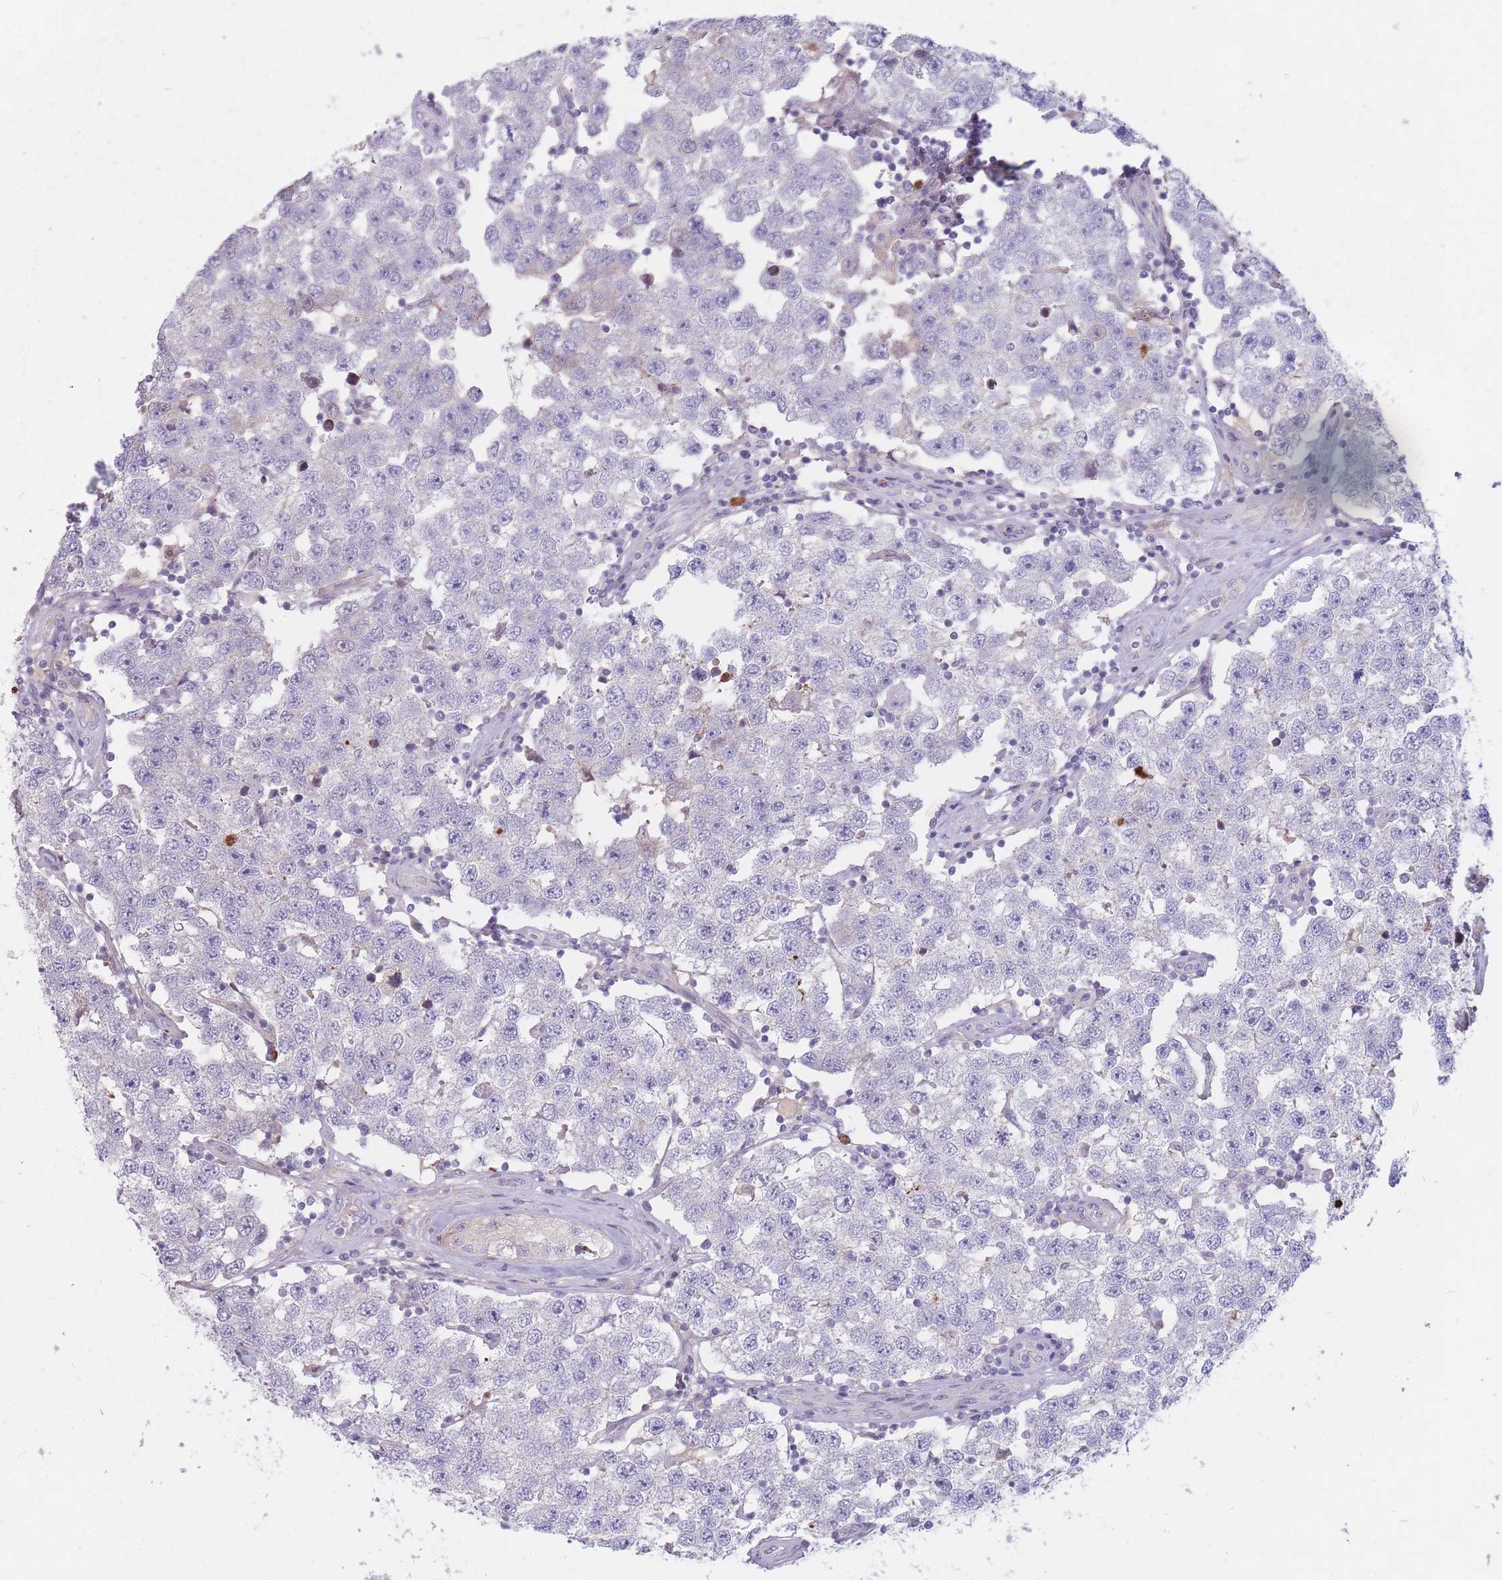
{"staining": {"intensity": "negative", "quantity": "none", "location": "none"}, "tissue": "testis cancer", "cell_type": "Tumor cells", "image_type": "cancer", "snomed": [{"axis": "morphology", "description": "Seminoma, NOS"}, {"axis": "topography", "description": "Testis"}], "caption": "There is no significant positivity in tumor cells of testis cancer.", "gene": "PTGDR", "patient": {"sex": "male", "age": 34}}